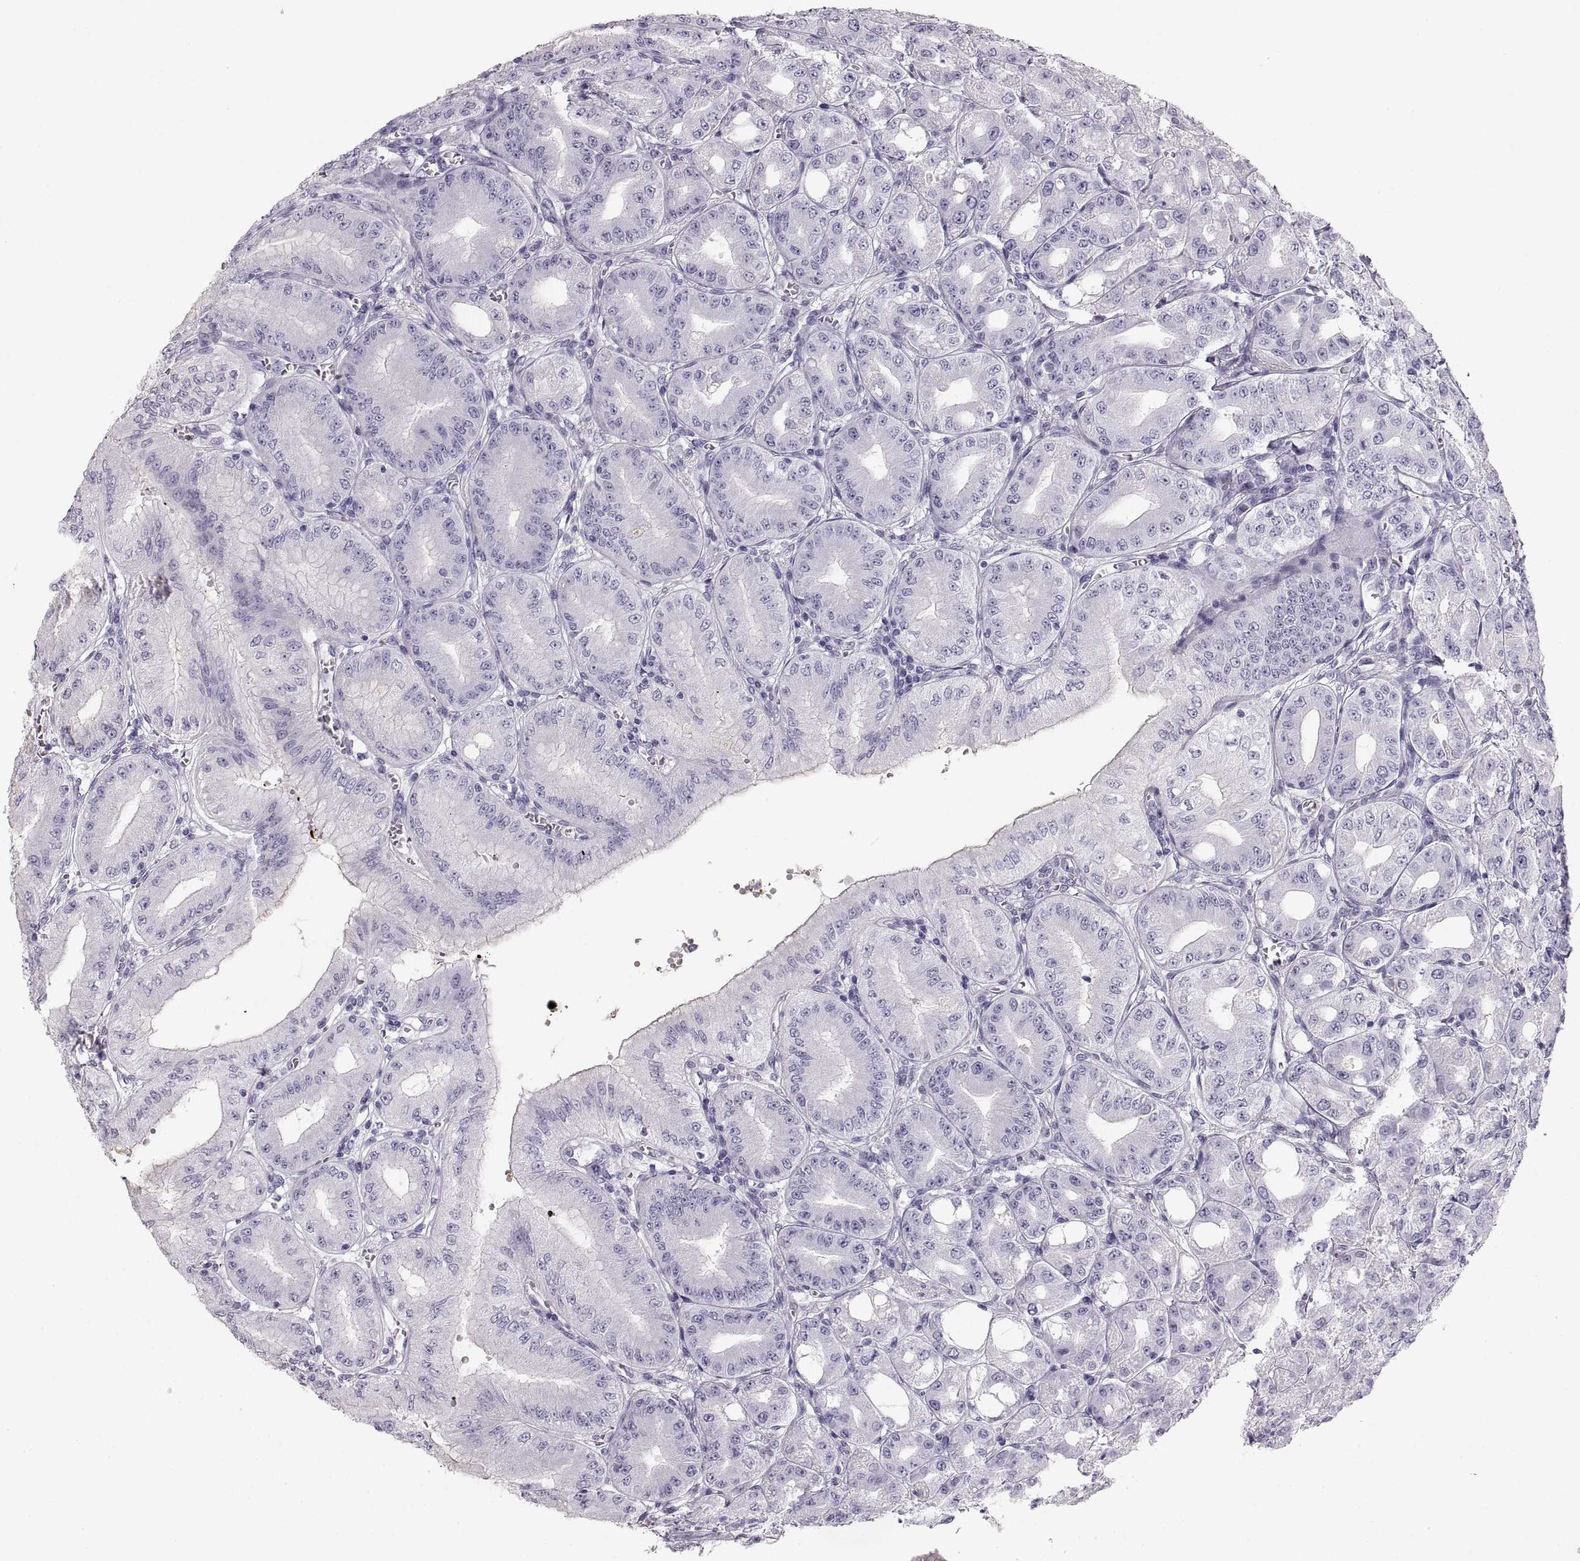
{"staining": {"intensity": "negative", "quantity": "none", "location": "none"}, "tissue": "stomach", "cell_type": "Glandular cells", "image_type": "normal", "snomed": [{"axis": "morphology", "description": "Normal tissue, NOS"}, {"axis": "topography", "description": "Stomach, lower"}], "caption": "Immunohistochemistry micrograph of unremarkable stomach: stomach stained with DAB demonstrates no significant protein positivity in glandular cells. (Stains: DAB immunohistochemistry (IHC) with hematoxylin counter stain, Microscopy: brightfield microscopy at high magnification).", "gene": "CRYAA", "patient": {"sex": "male", "age": 71}}